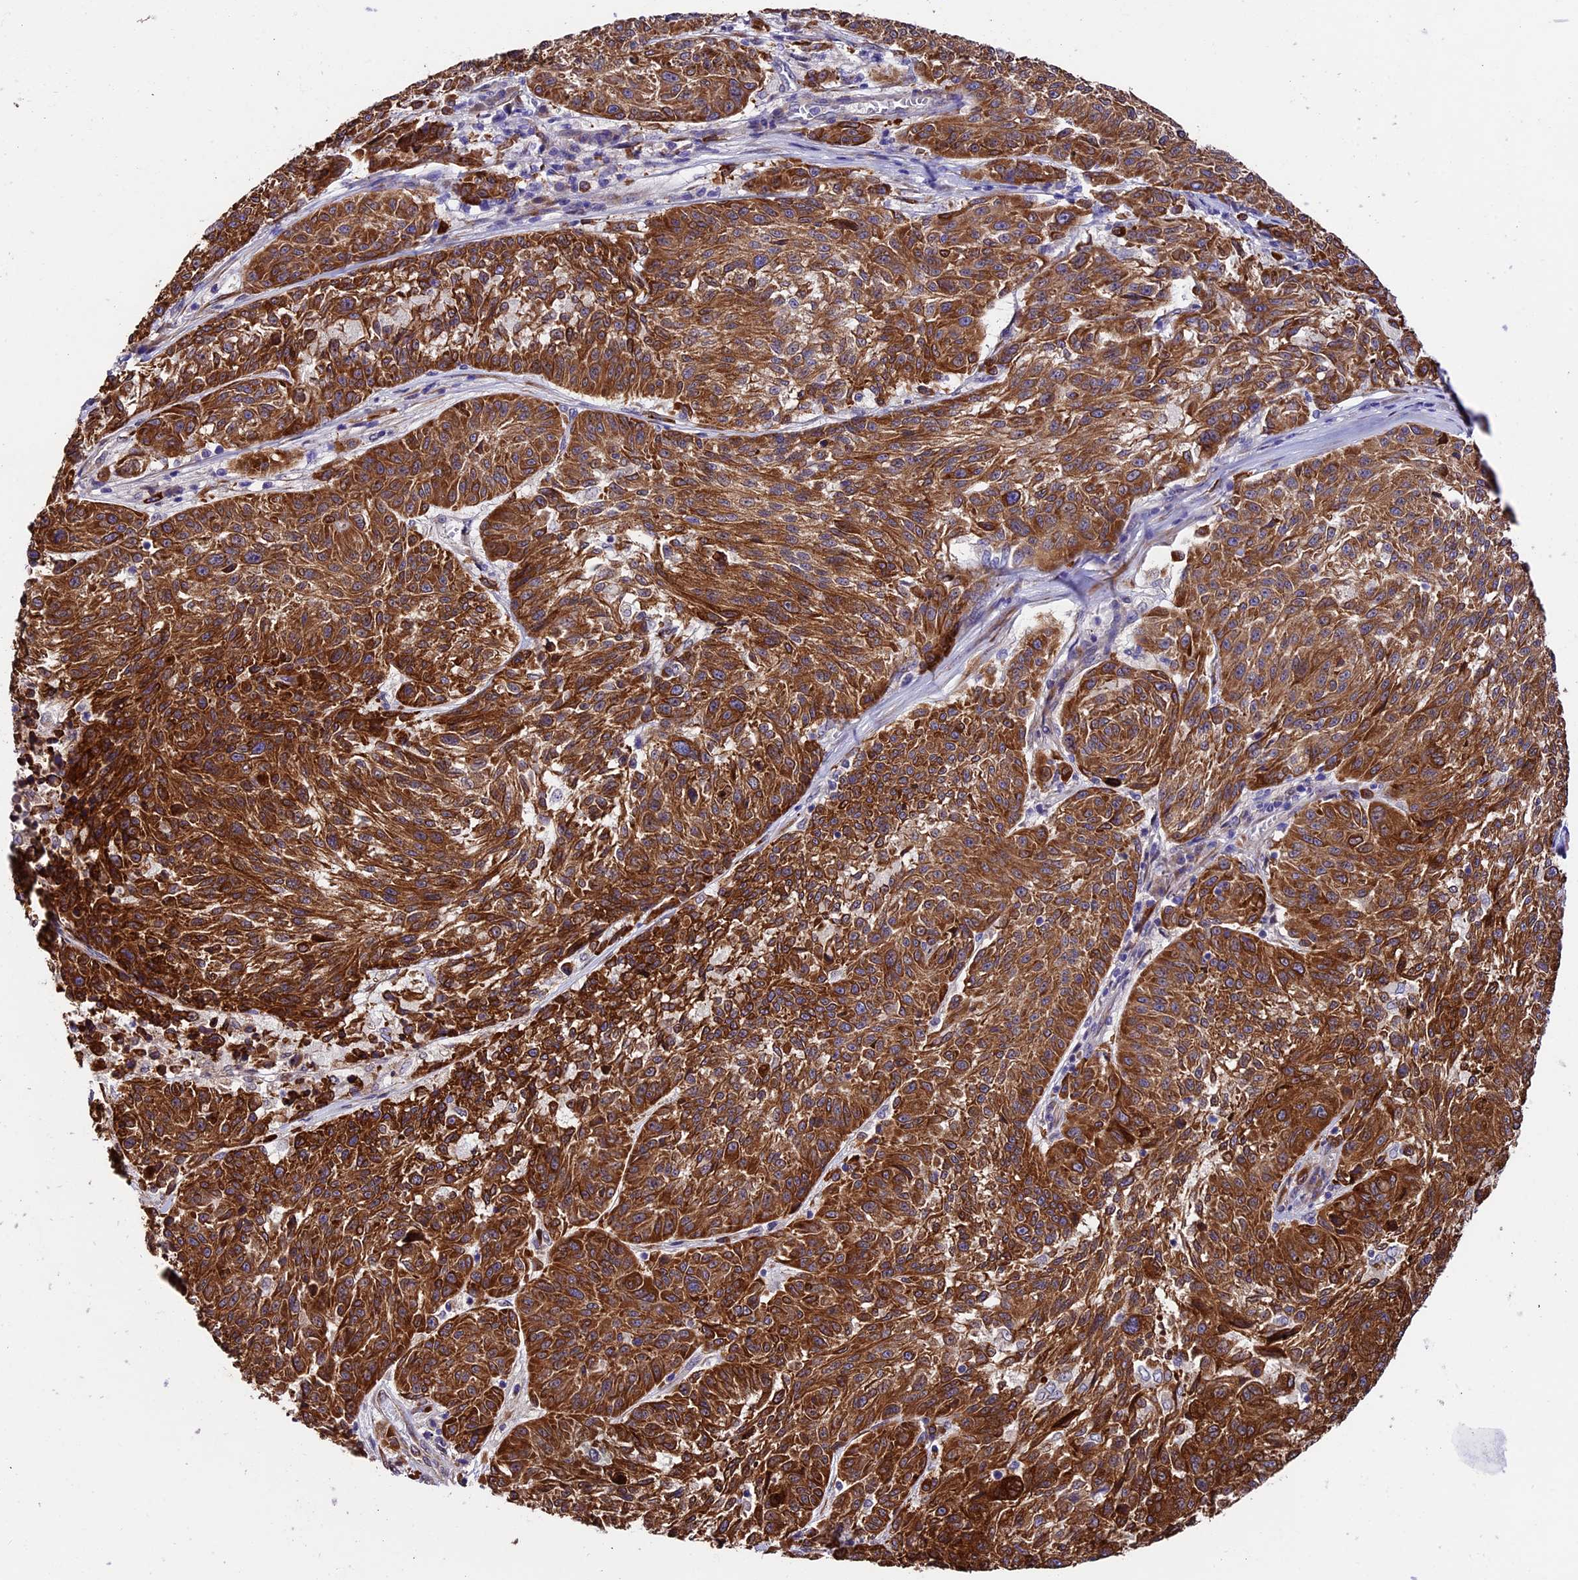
{"staining": {"intensity": "strong", "quantity": ">75%", "location": "cytoplasmic/membranous"}, "tissue": "melanoma", "cell_type": "Tumor cells", "image_type": "cancer", "snomed": [{"axis": "morphology", "description": "Malignant melanoma, NOS"}, {"axis": "topography", "description": "Skin"}], "caption": "A high-resolution micrograph shows immunohistochemistry staining of malignant melanoma, which displays strong cytoplasmic/membranous positivity in approximately >75% of tumor cells.", "gene": "LSM7", "patient": {"sex": "male", "age": 53}}